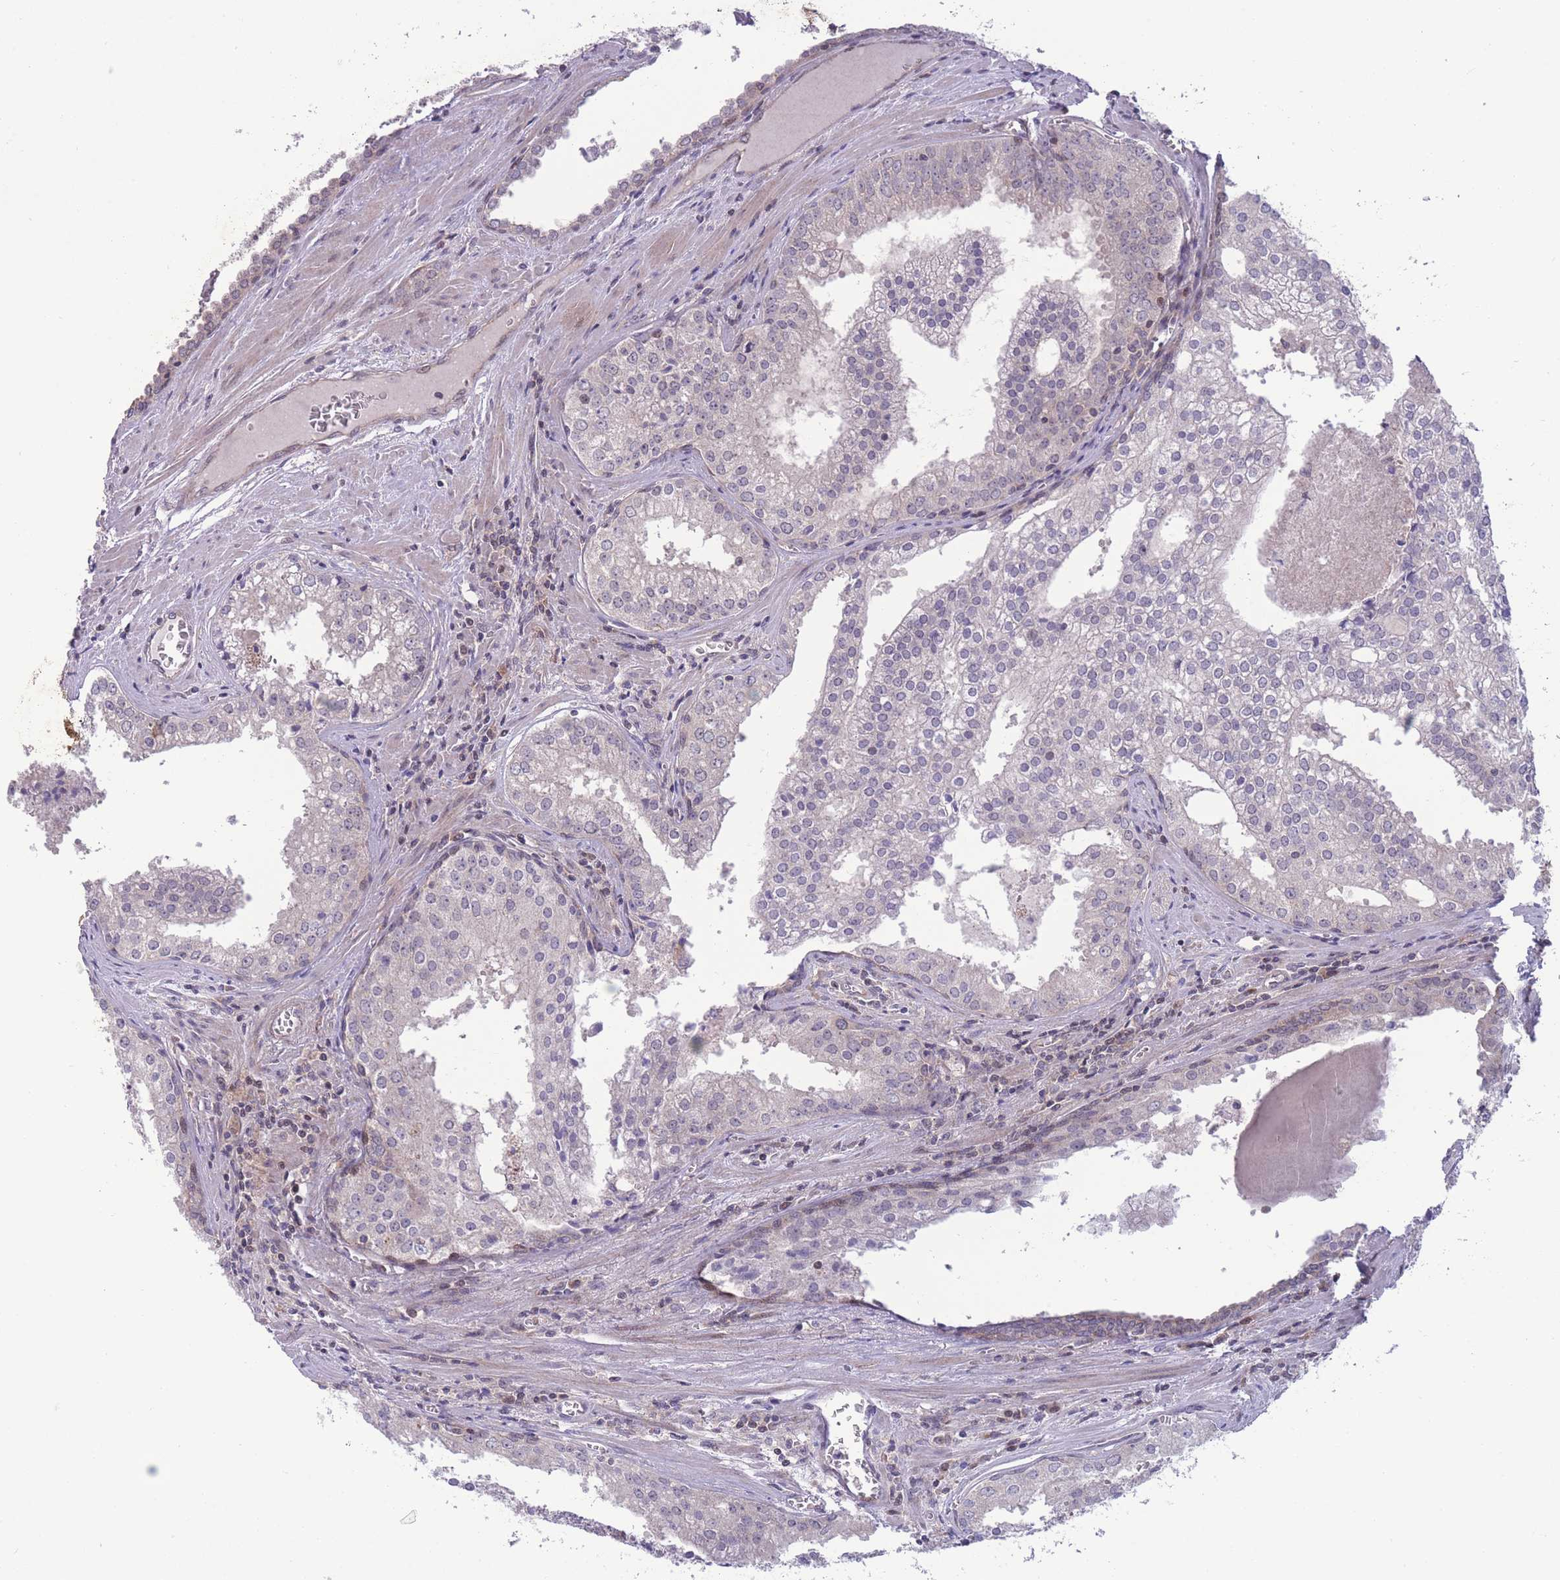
{"staining": {"intensity": "negative", "quantity": "none", "location": "none"}, "tissue": "prostate cancer", "cell_type": "Tumor cells", "image_type": "cancer", "snomed": [{"axis": "morphology", "description": "Adenocarcinoma, High grade"}, {"axis": "topography", "description": "Prostate"}], "caption": "This is an IHC photomicrograph of prostate cancer (high-grade adenocarcinoma). There is no expression in tumor cells.", "gene": "RIC8A", "patient": {"sex": "male", "age": 68}}